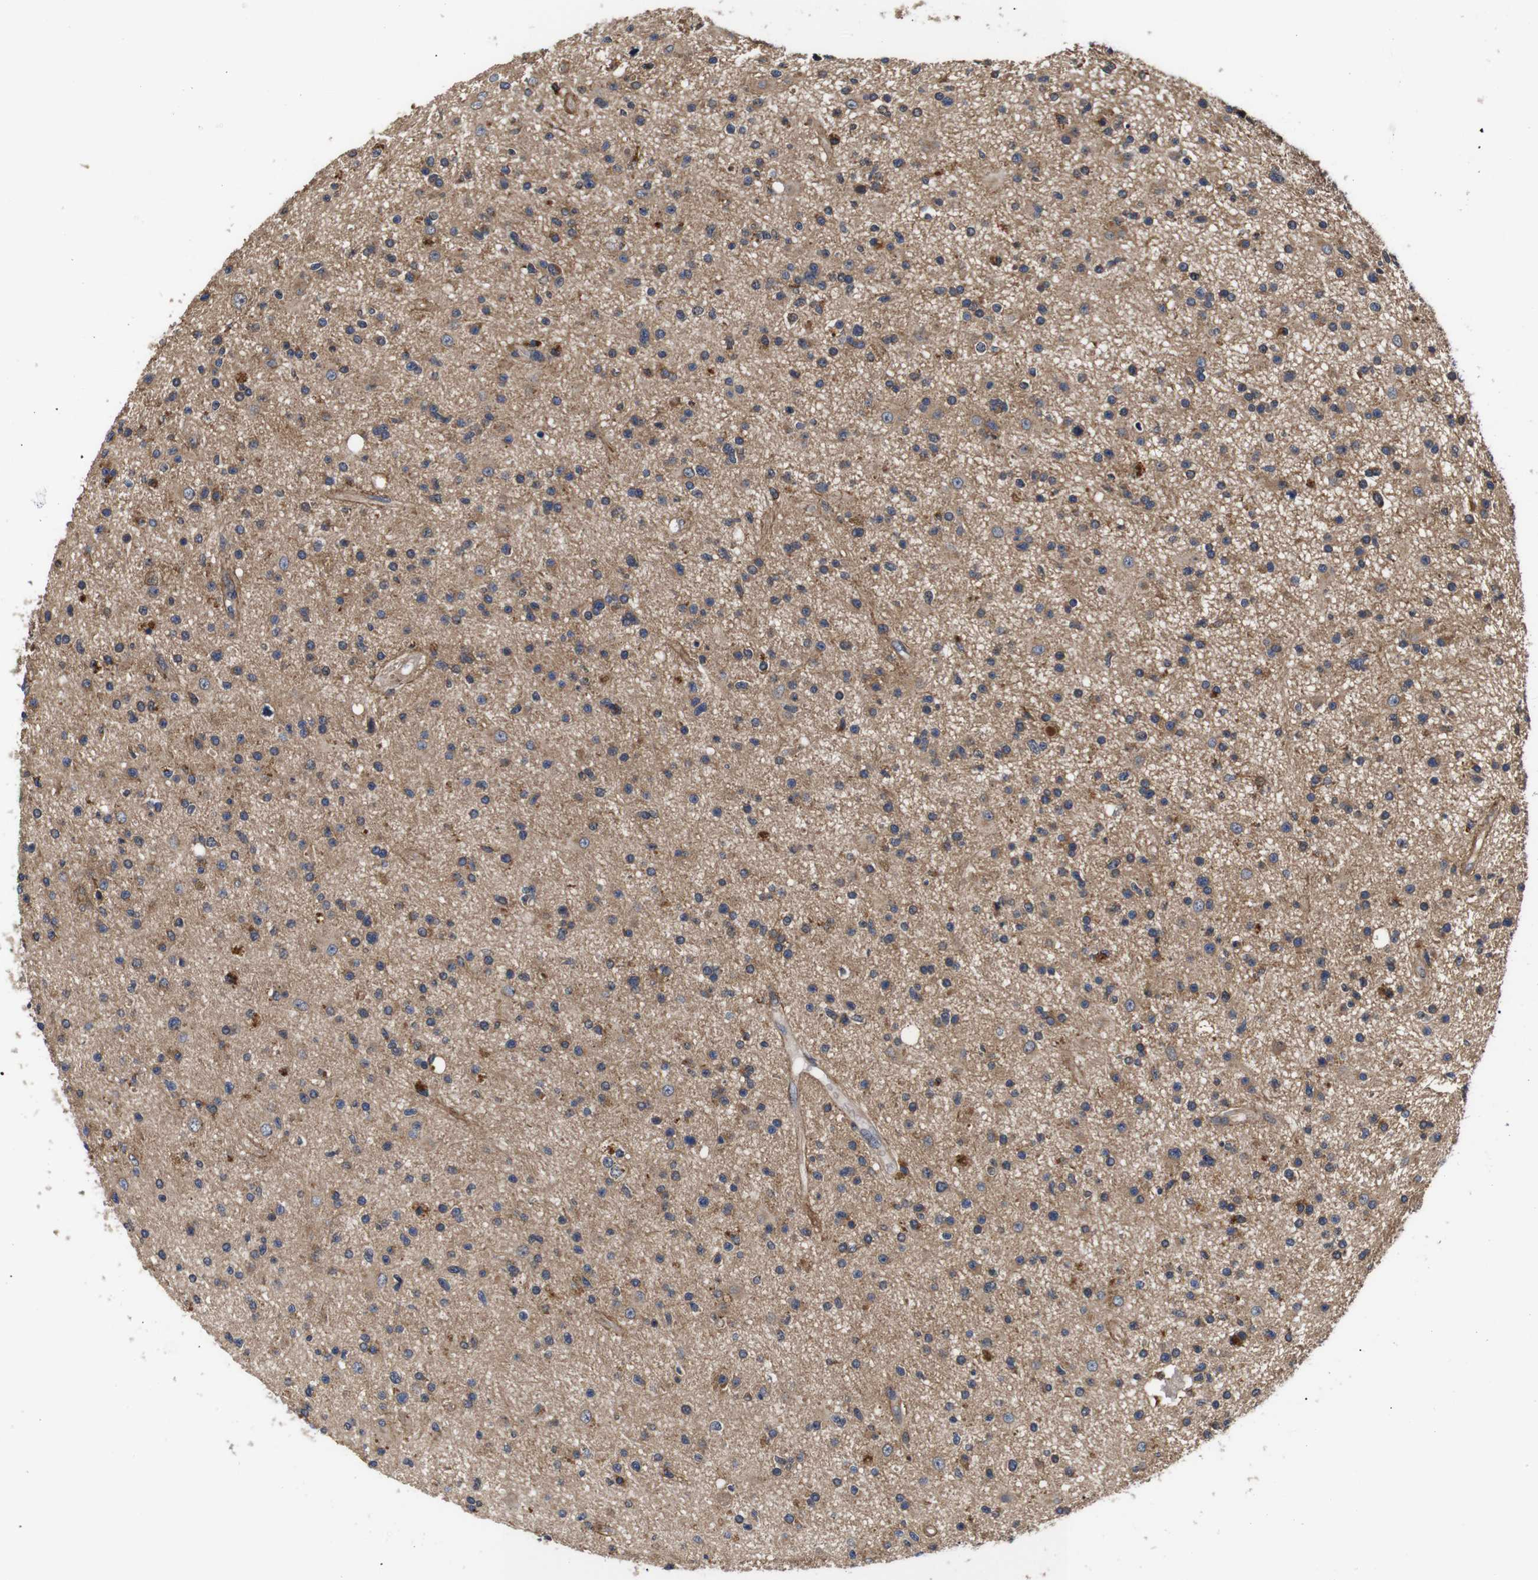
{"staining": {"intensity": "moderate", "quantity": ">75%", "location": "cytoplasmic/membranous"}, "tissue": "glioma", "cell_type": "Tumor cells", "image_type": "cancer", "snomed": [{"axis": "morphology", "description": "Glioma, malignant, High grade"}, {"axis": "topography", "description": "Brain"}], "caption": "Tumor cells reveal medium levels of moderate cytoplasmic/membranous staining in approximately >75% of cells in human high-grade glioma (malignant).", "gene": "DDR1", "patient": {"sex": "male", "age": 33}}